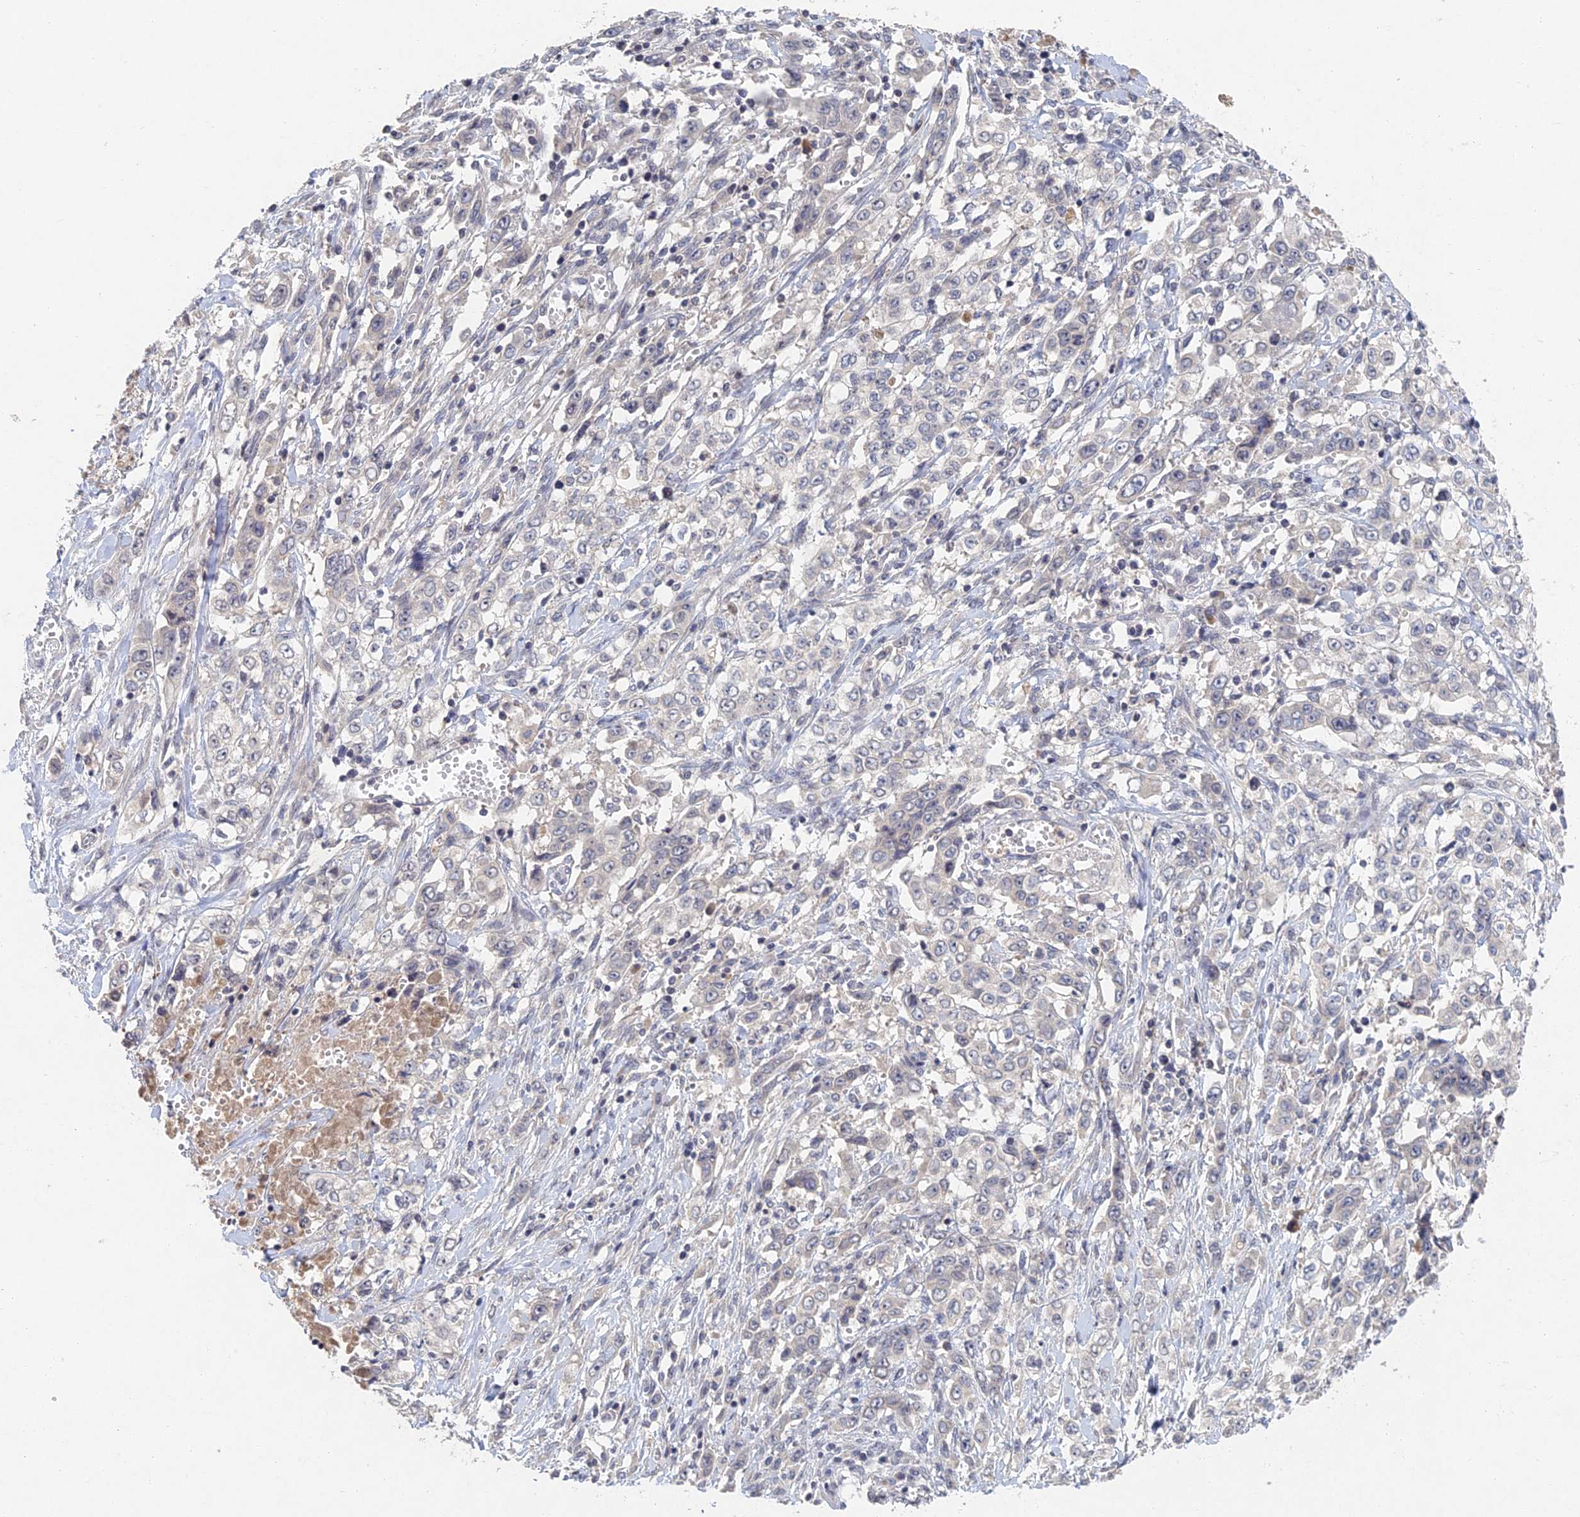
{"staining": {"intensity": "negative", "quantity": "none", "location": "none"}, "tissue": "stomach cancer", "cell_type": "Tumor cells", "image_type": "cancer", "snomed": [{"axis": "morphology", "description": "Adenocarcinoma, NOS"}, {"axis": "topography", "description": "Stomach, upper"}], "caption": "Stomach cancer was stained to show a protein in brown. There is no significant positivity in tumor cells.", "gene": "GNA15", "patient": {"sex": "male", "age": 62}}